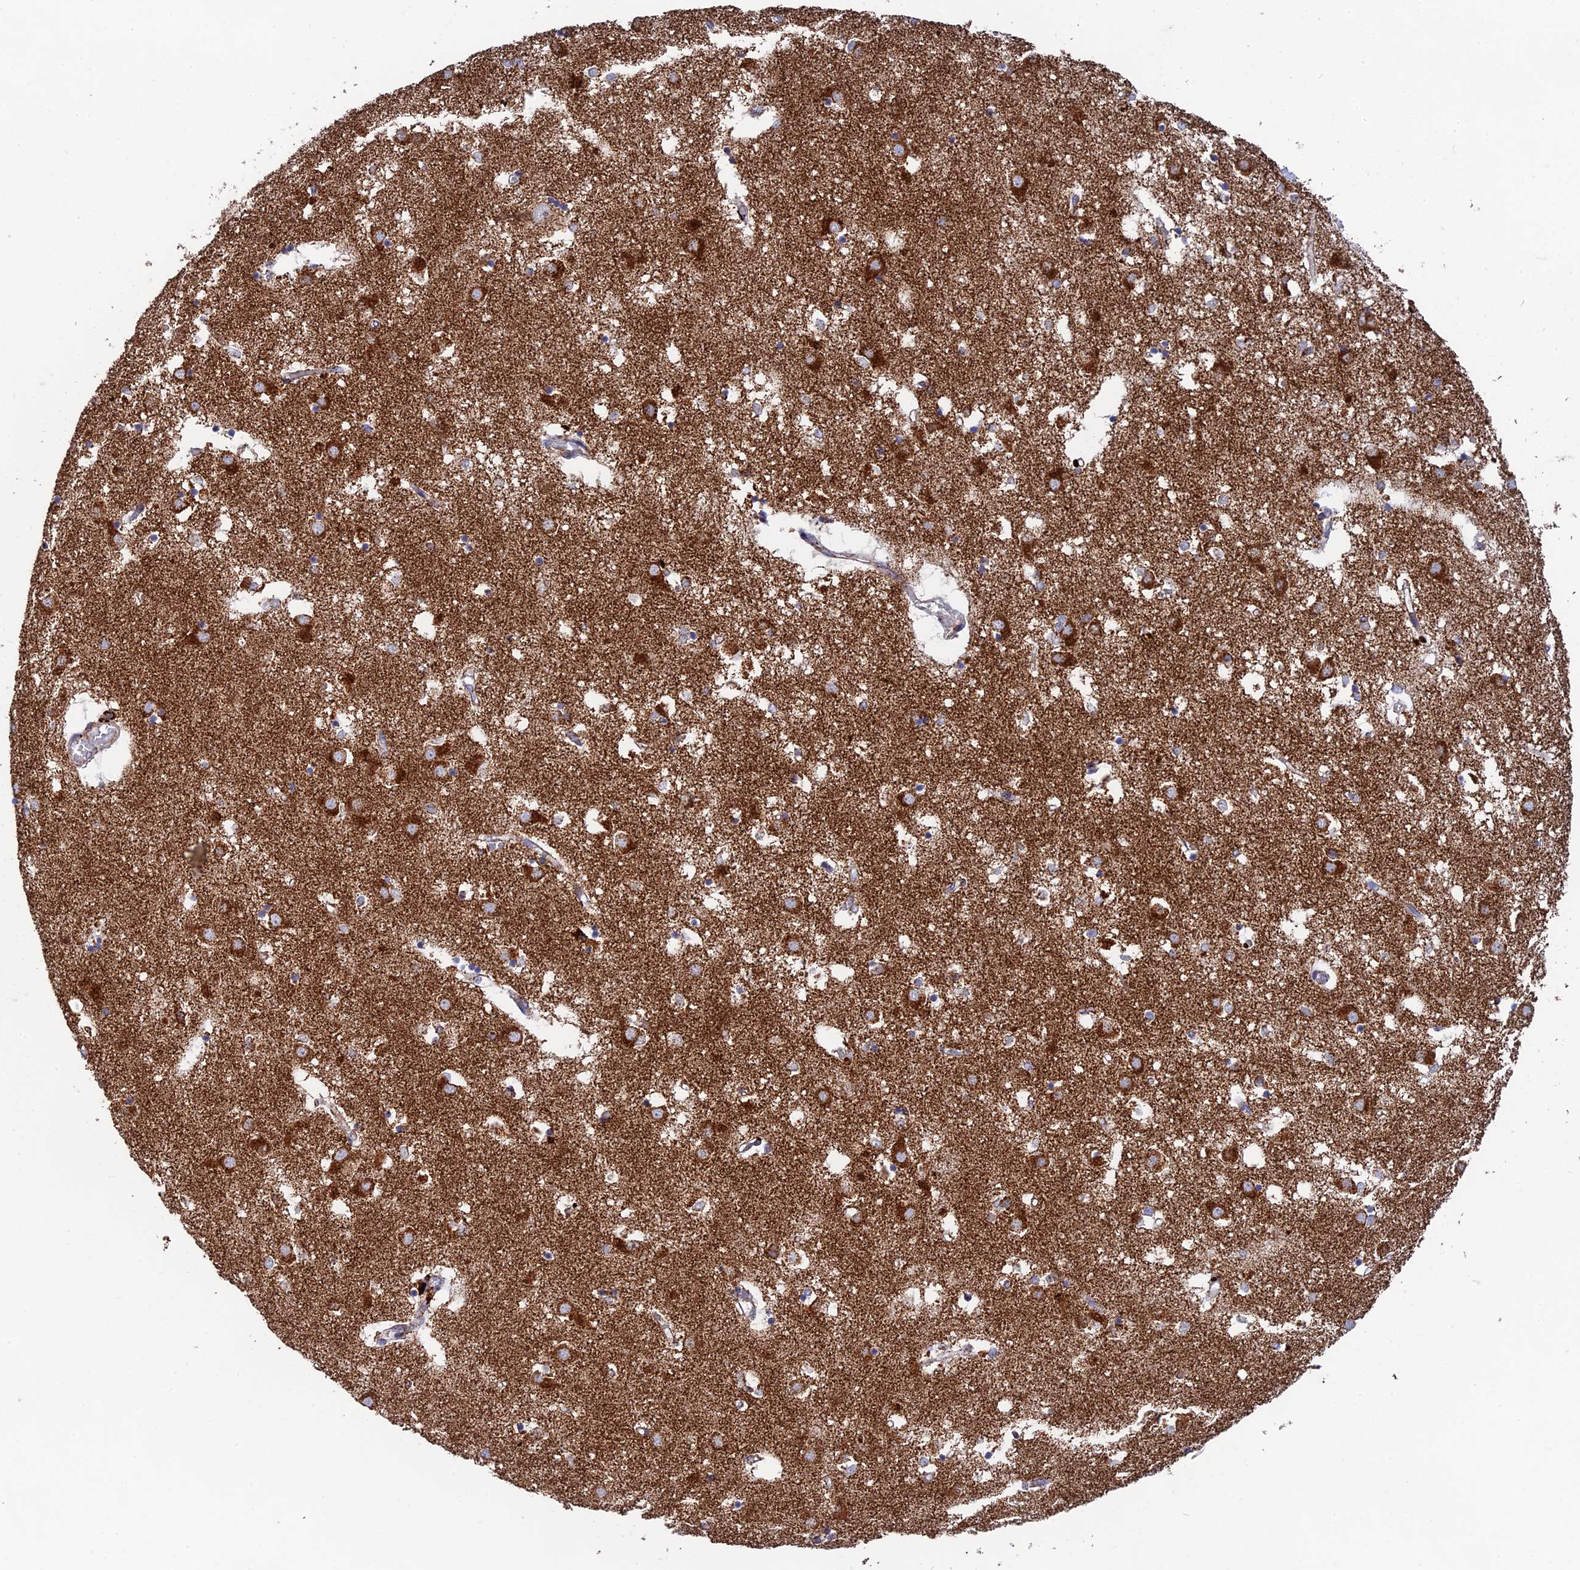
{"staining": {"intensity": "moderate", "quantity": "<25%", "location": "cytoplasmic/membranous"}, "tissue": "caudate", "cell_type": "Glial cells", "image_type": "normal", "snomed": [{"axis": "morphology", "description": "Normal tissue, NOS"}, {"axis": "topography", "description": "Lateral ventricle wall"}], "caption": "An image of caudate stained for a protein exhibits moderate cytoplasmic/membranous brown staining in glial cells. Nuclei are stained in blue.", "gene": "NDUFA5", "patient": {"sex": "male", "age": 70}}